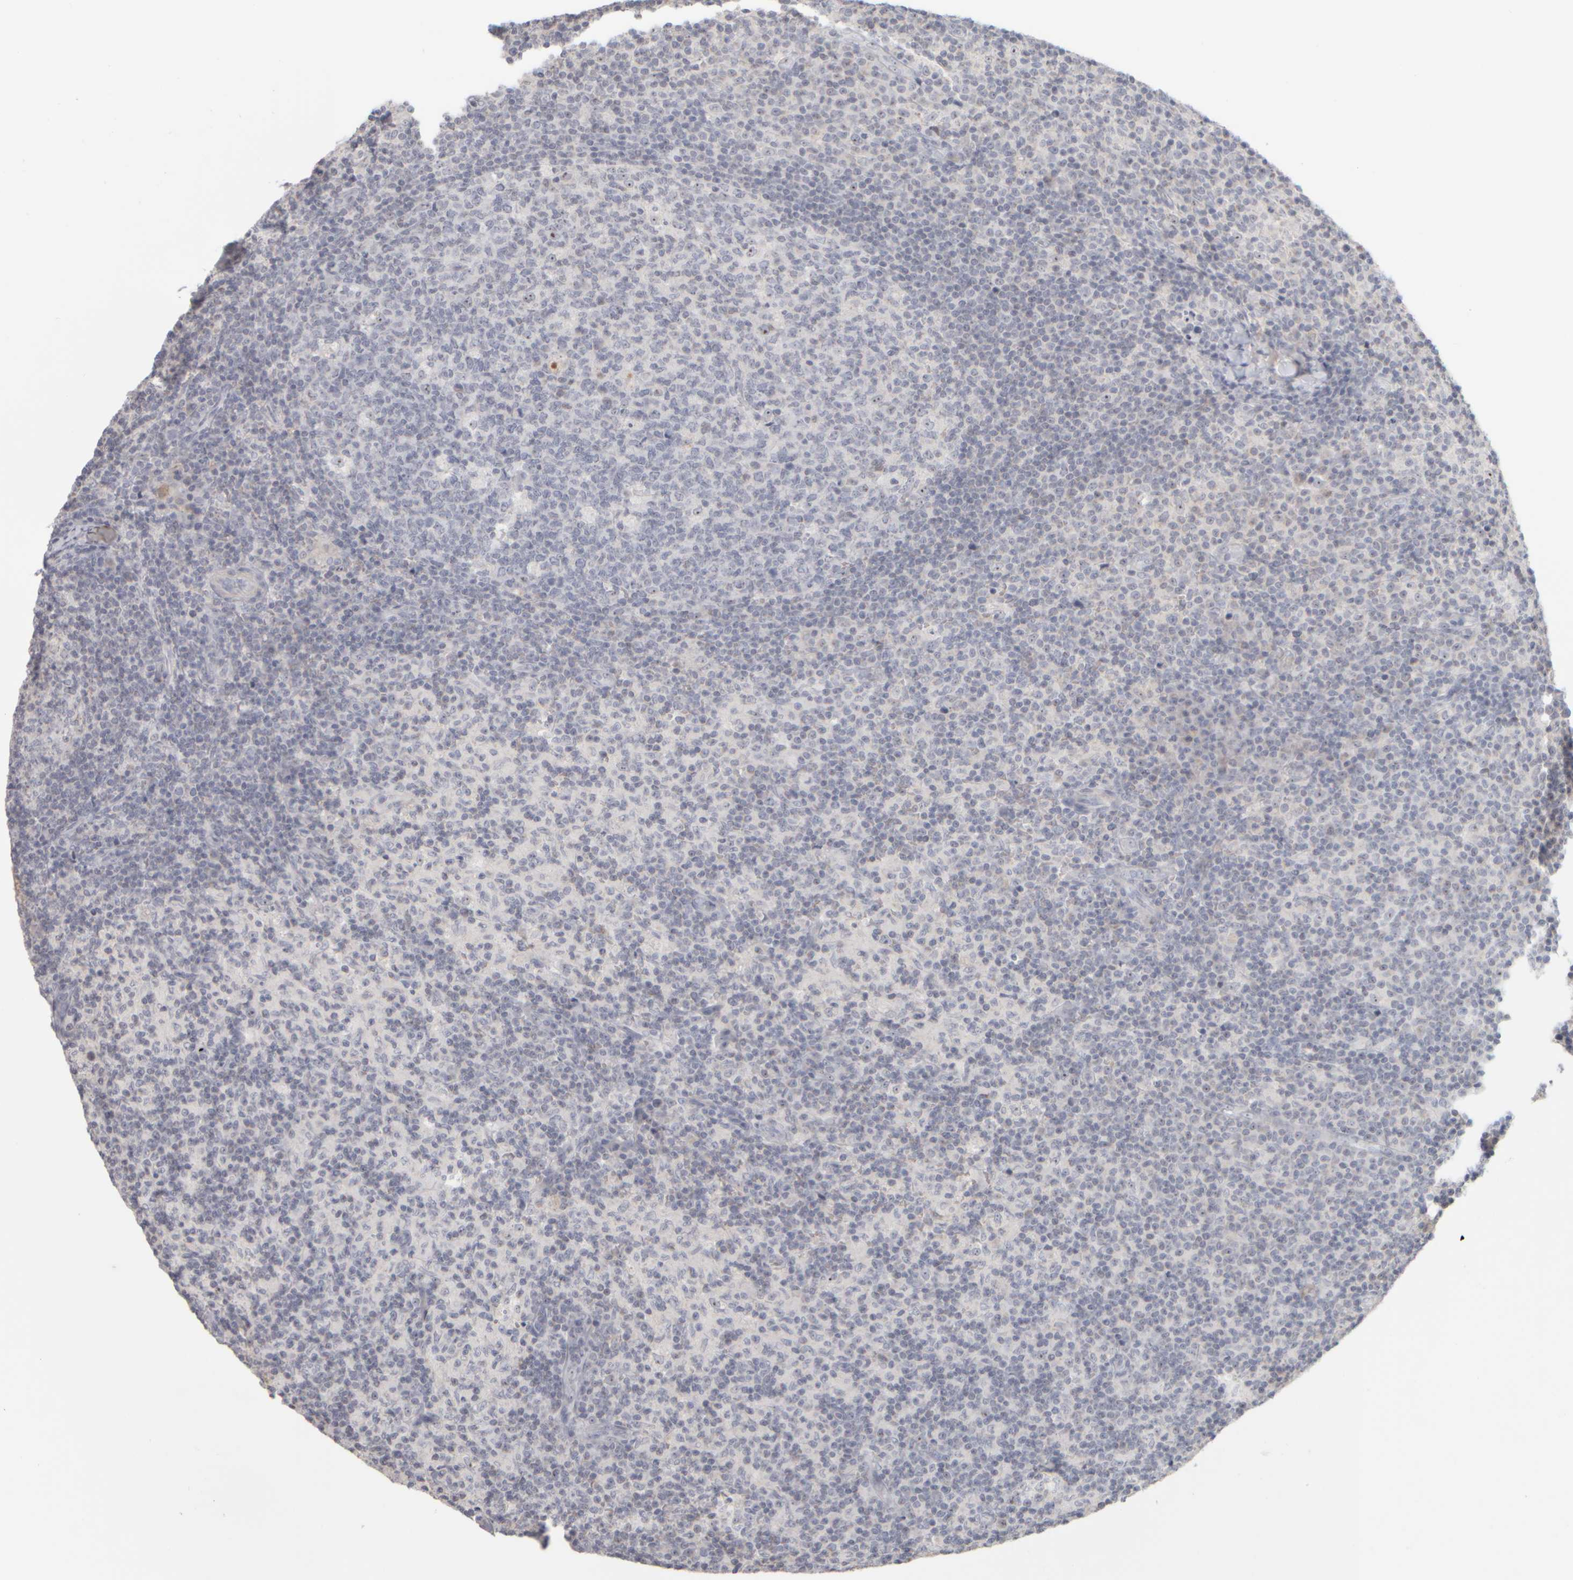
{"staining": {"intensity": "moderate", "quantity": "<25%", "location": "nuclear"}, "tissue": "lymph node", "cell_type": "Germinal center cells", "image_type": "normal", "snomed": [{"axis": "morphology", "description": "Normal tissue, NOS"}, {"axis": "morphology", "description": "Inflammation, NOS"}, {"axis": "topography", "description": "Lymph node"}], "caption": "Lymph node stained with a brown dye shows moderate nuclear positive staining in approximately <25% of germinal center cells.", "gene": "DCXR", "patient": {"sex": "male", "age": 55}}